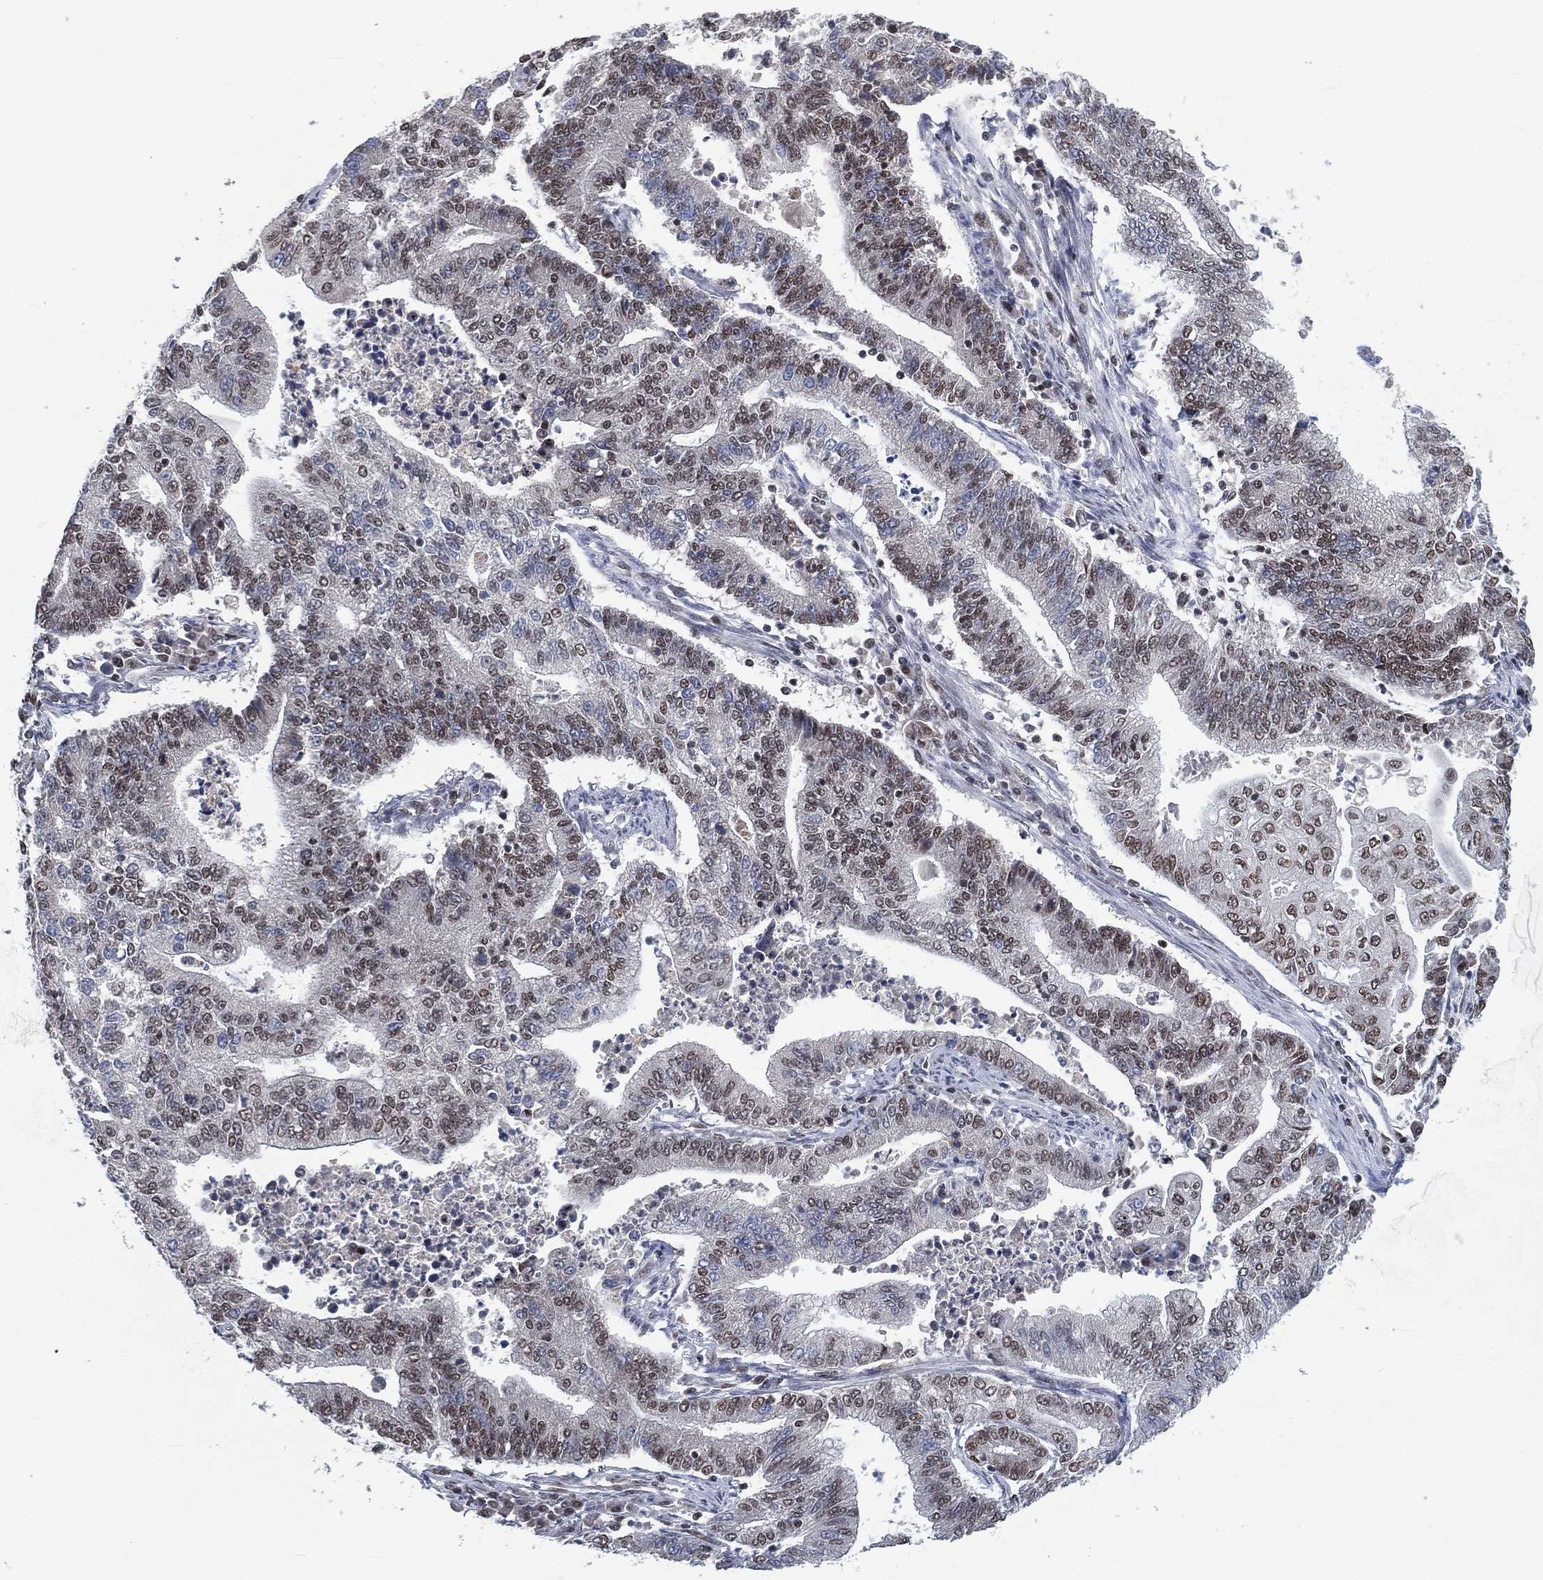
{"staining": {"intensity": "moderate", "quantity": "25%-75%", "location": "nuclear"}, "tissue": "endometrial cancer", "cell_type": "Tumor cells", "image_type": "cancer", "snomed": [{"axis": "morphology", "description": "Adenocarcinoma, NOS"}, {"axis": "topography", "description": "Uterus"}, {"axis": "topography", "description": "Endometrium"}], "caption": "High-power microscopy captured an immunohistochemistry (IHC) photomicrograph of adenocarcinoma (endometrial), revealing moderate nuclear positivity in about 25%-75% of tumor cells.", "gene": "YLPM1", "patient": {"sex": "female", "age": 54}}